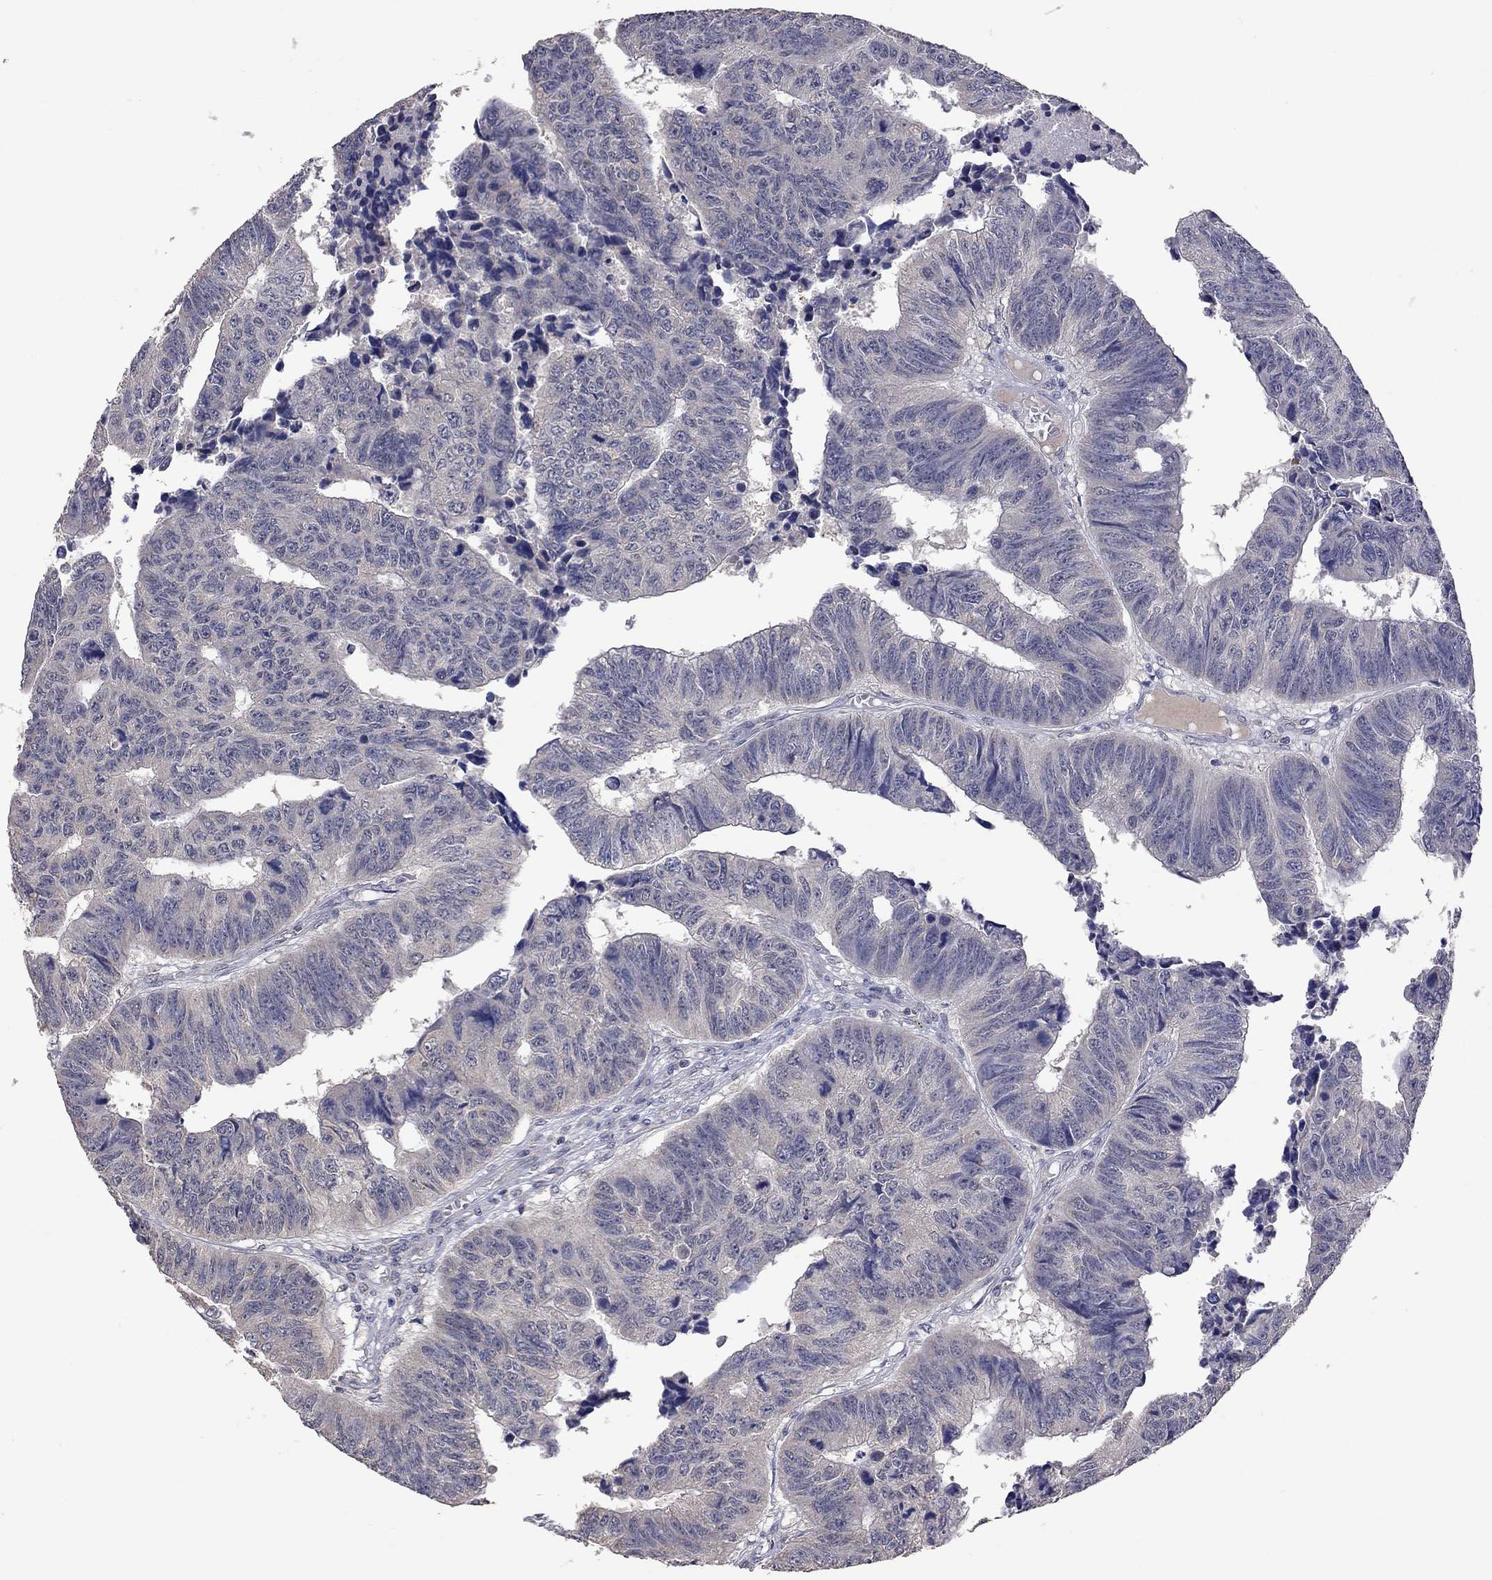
{"staining": {"intensity": "weak", "quantity": "<25%", "location": "cytoplasmic/membranous"}, "tissue": "colorectal cancer", "cell_type": "Tumor cells", "image_type": "cancer", "snomed": [{"axis": "morphology", "description": "Adenocarcinoma, NOS"}, {"axis": "topography", "description": "Rectum"}], "caption": "Tumor cells show no significant staining in adenocarcinoma (colorectal).", "gene": "HTR6", "patient": {"sex": "female", "age": 85}}